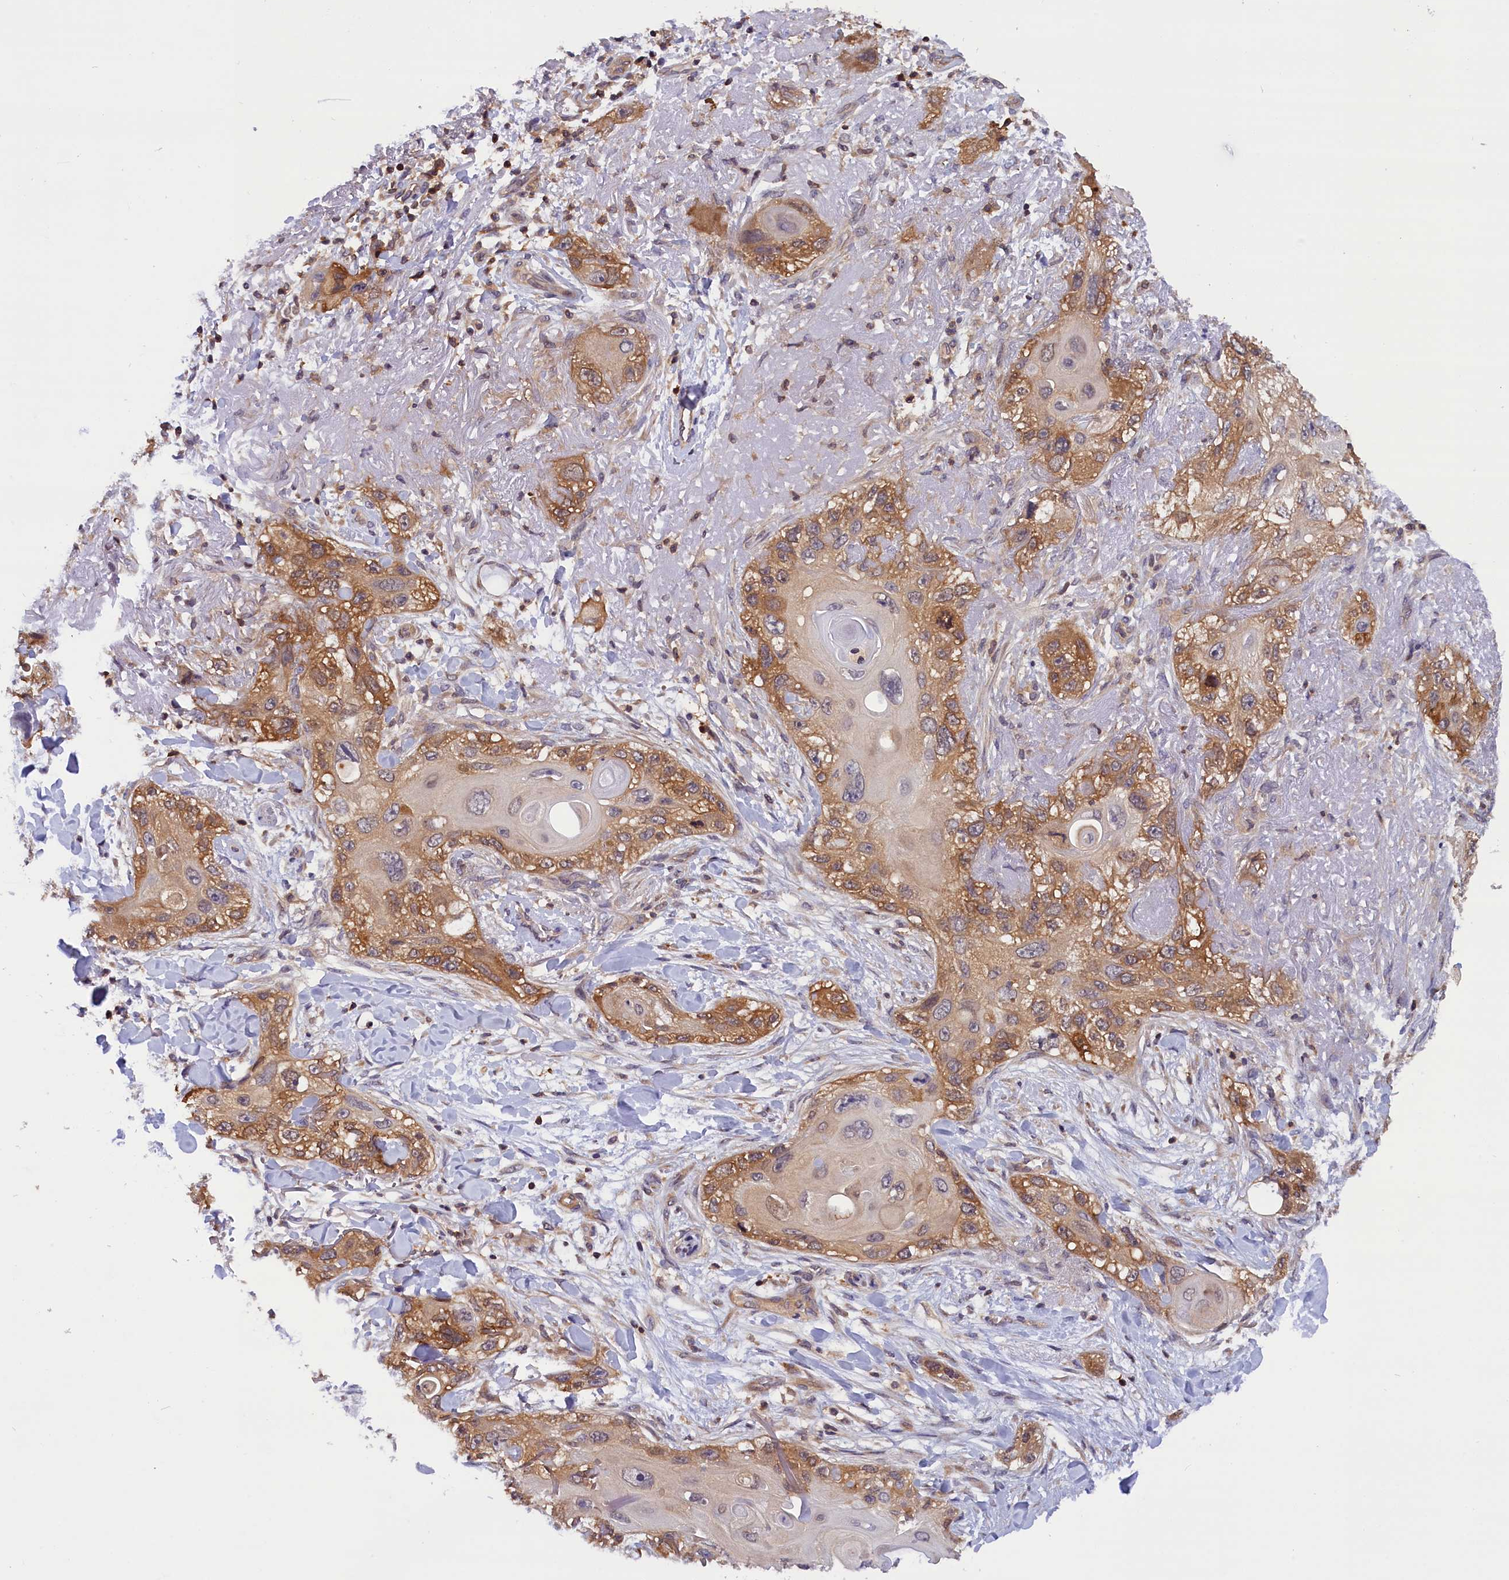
{"staining": {"intensity": "moderate", "quantity": "25%-75%", "location": "cytoplasmic/membranous"}, "tissue": "skin cancer", "cell_type": "Tumor cells", "image_type": "cancer", "snomed": [{"axis": "morphology", "description": "Normal tissue, NOS"}, {"axis": "morphology", "description": "Squamous cell carcinoma, NOS"}, {"axis": "topography", "description": "Skin"}], "caption": "Human squamous cell carcinoma (skin) stained with a brown dye exhibits moderate cytoplasmic/membranous positive staining in approximately 25%-75% of tumor cells.", "gene": "TBCB", "patient": {"sex": "male", "age": 72}}